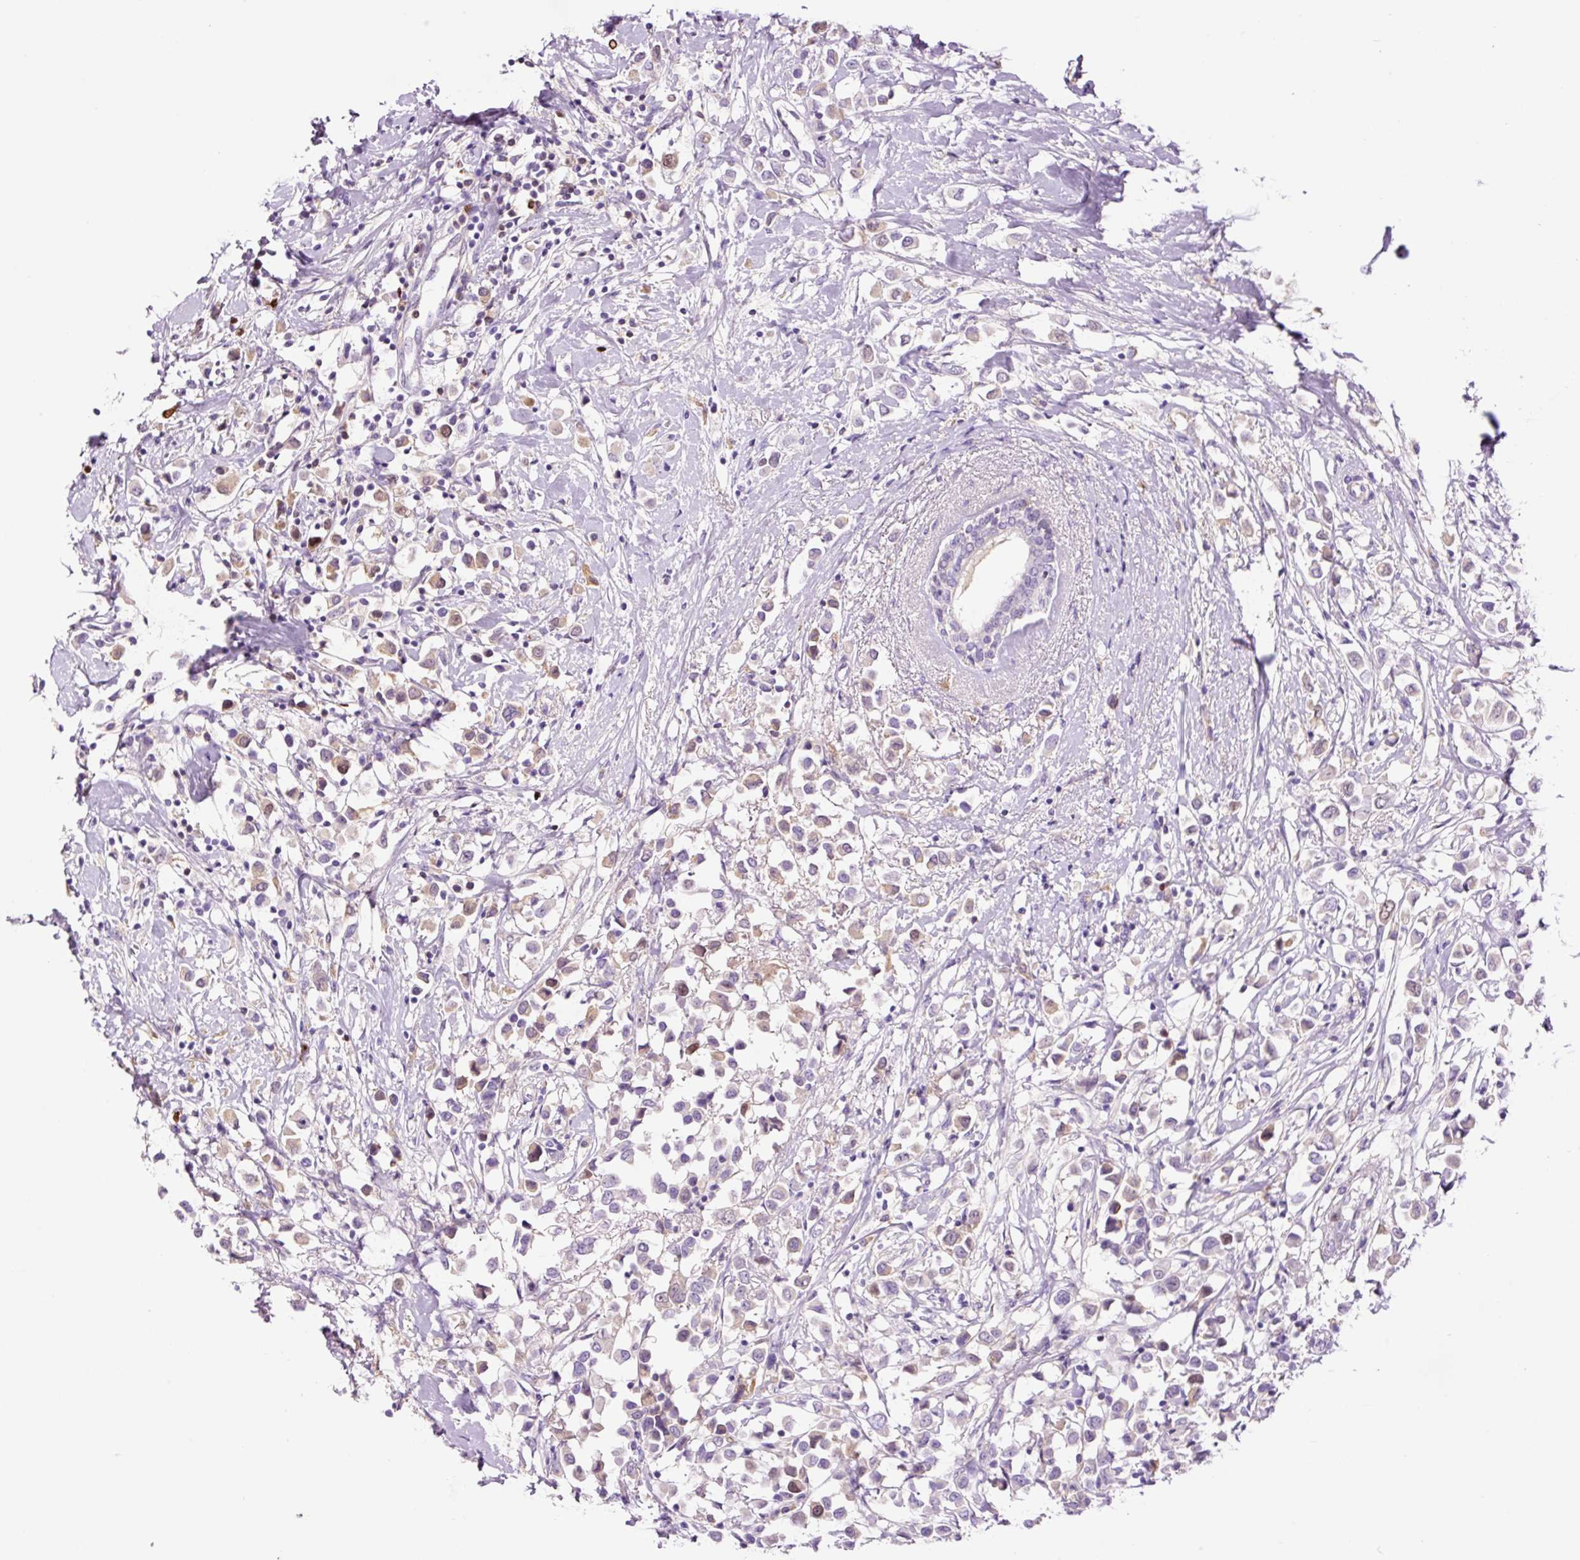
{"staining": {"intensity": "weak", "quantity": ">75%", "location": "cytoplasmic/membranous"}, "tissue": "breast cancer", "cell_type": "Tumor cells", "image_type": "cancer", "snomed": [{"axis": "morphology", "description": "Duct carcinoma"}, {"axis": "topography", "description": "Breast"}], "caption": "Protein staining of breast cancer tissue exhibits weak cytoplasmic/membranous positivity in approximately >75% of tumor cells.", "gene": "DPPA4", "patient": {"sex": "female", "age": 61}}